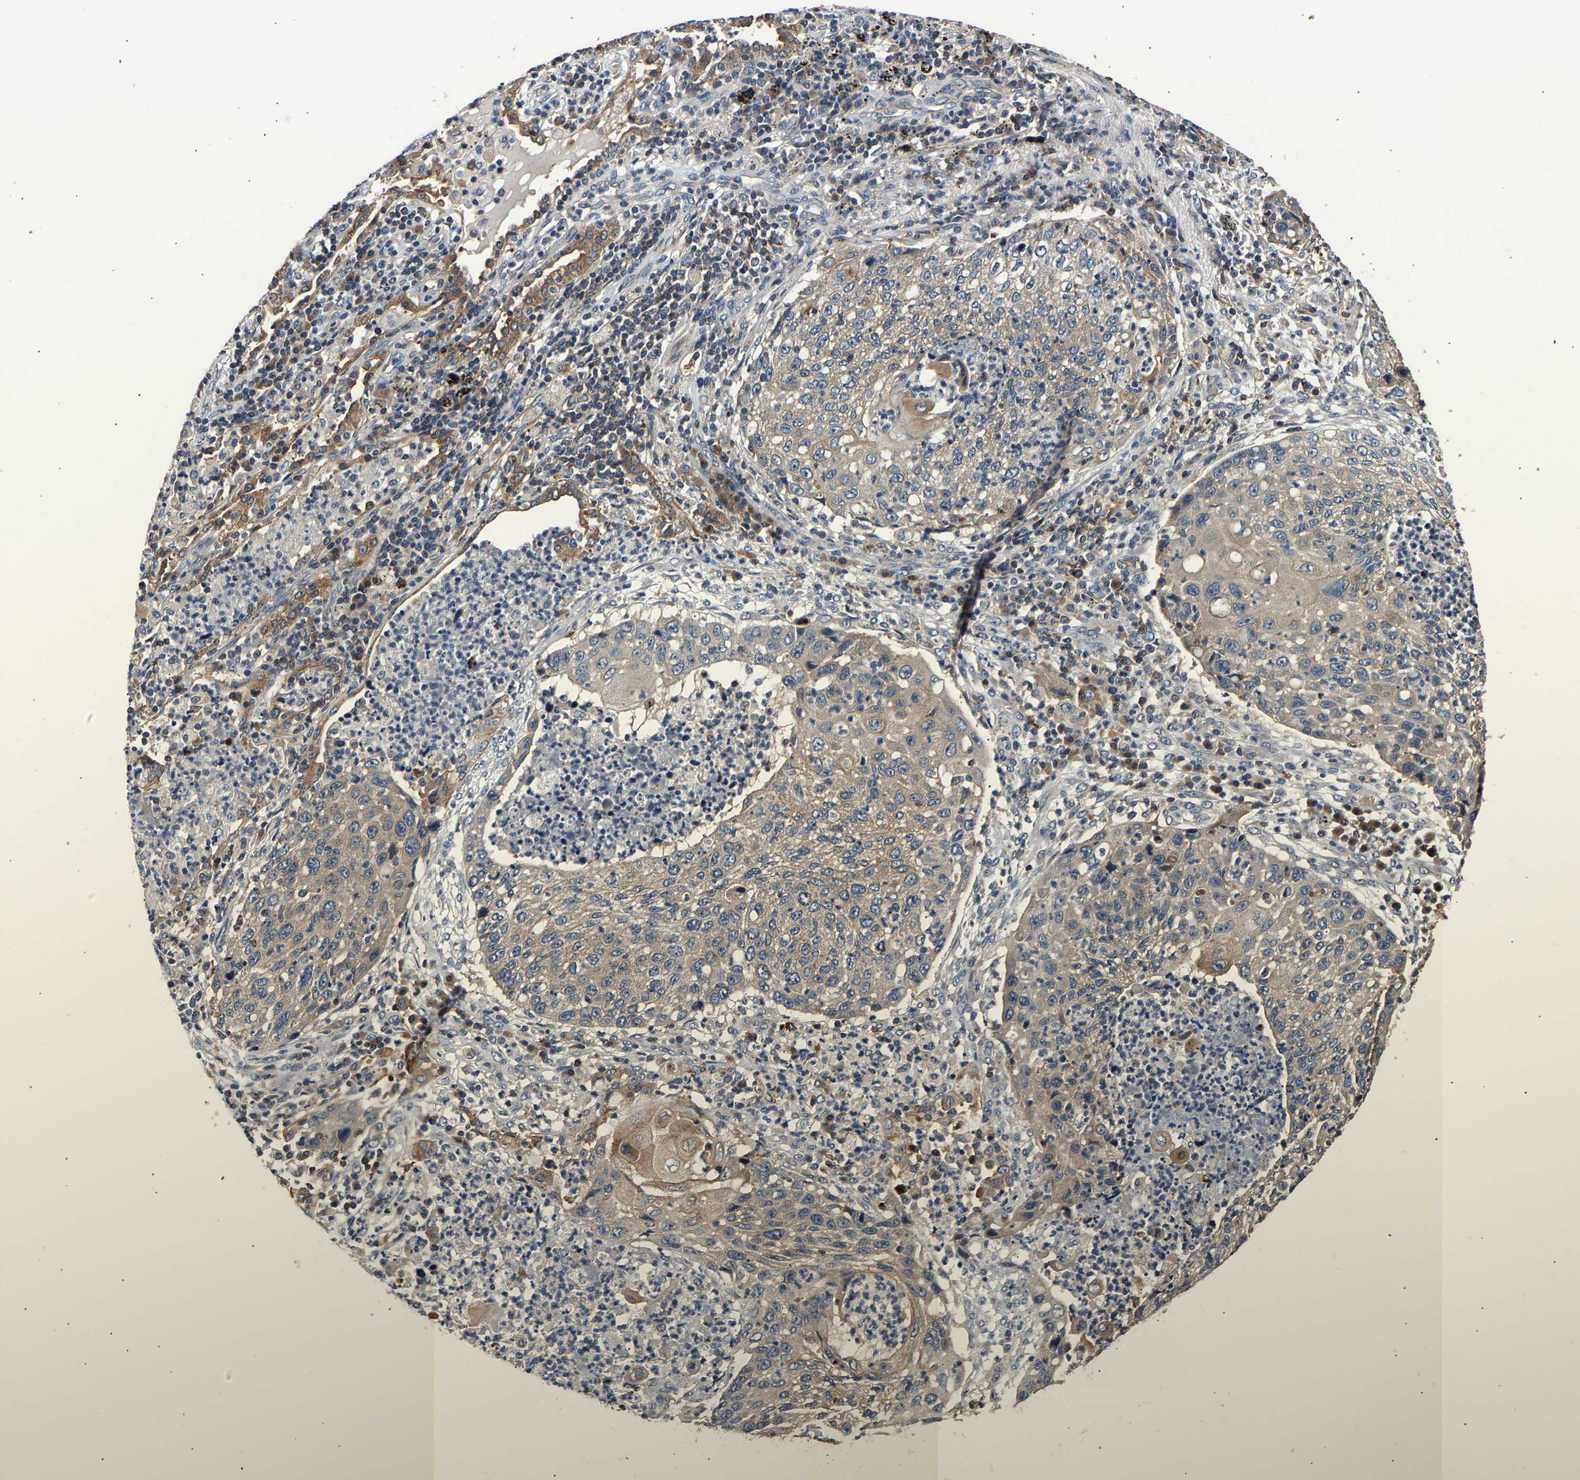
{"staining": {"intensity": "weak", "quantity": "25%-75%", "location": "cytoplasmic/membranous"}, "tissue": "lung cancer", "cell_type": "Tumor cells", "image_type": "cancer", "snomed": [{"axis": "morphology", "description": "Squamous cell carcinoma, NOS"}, {"axis": "topography", "description": "Lung"}], "caption": "Tumor cells display low levels of weak cytoplasmic/membranous expression in about 25%-75% of cells in human squamous cell carcinoma (lung).", "gene": "LRBA", "patient": {"sex": "female", "age": 63}}